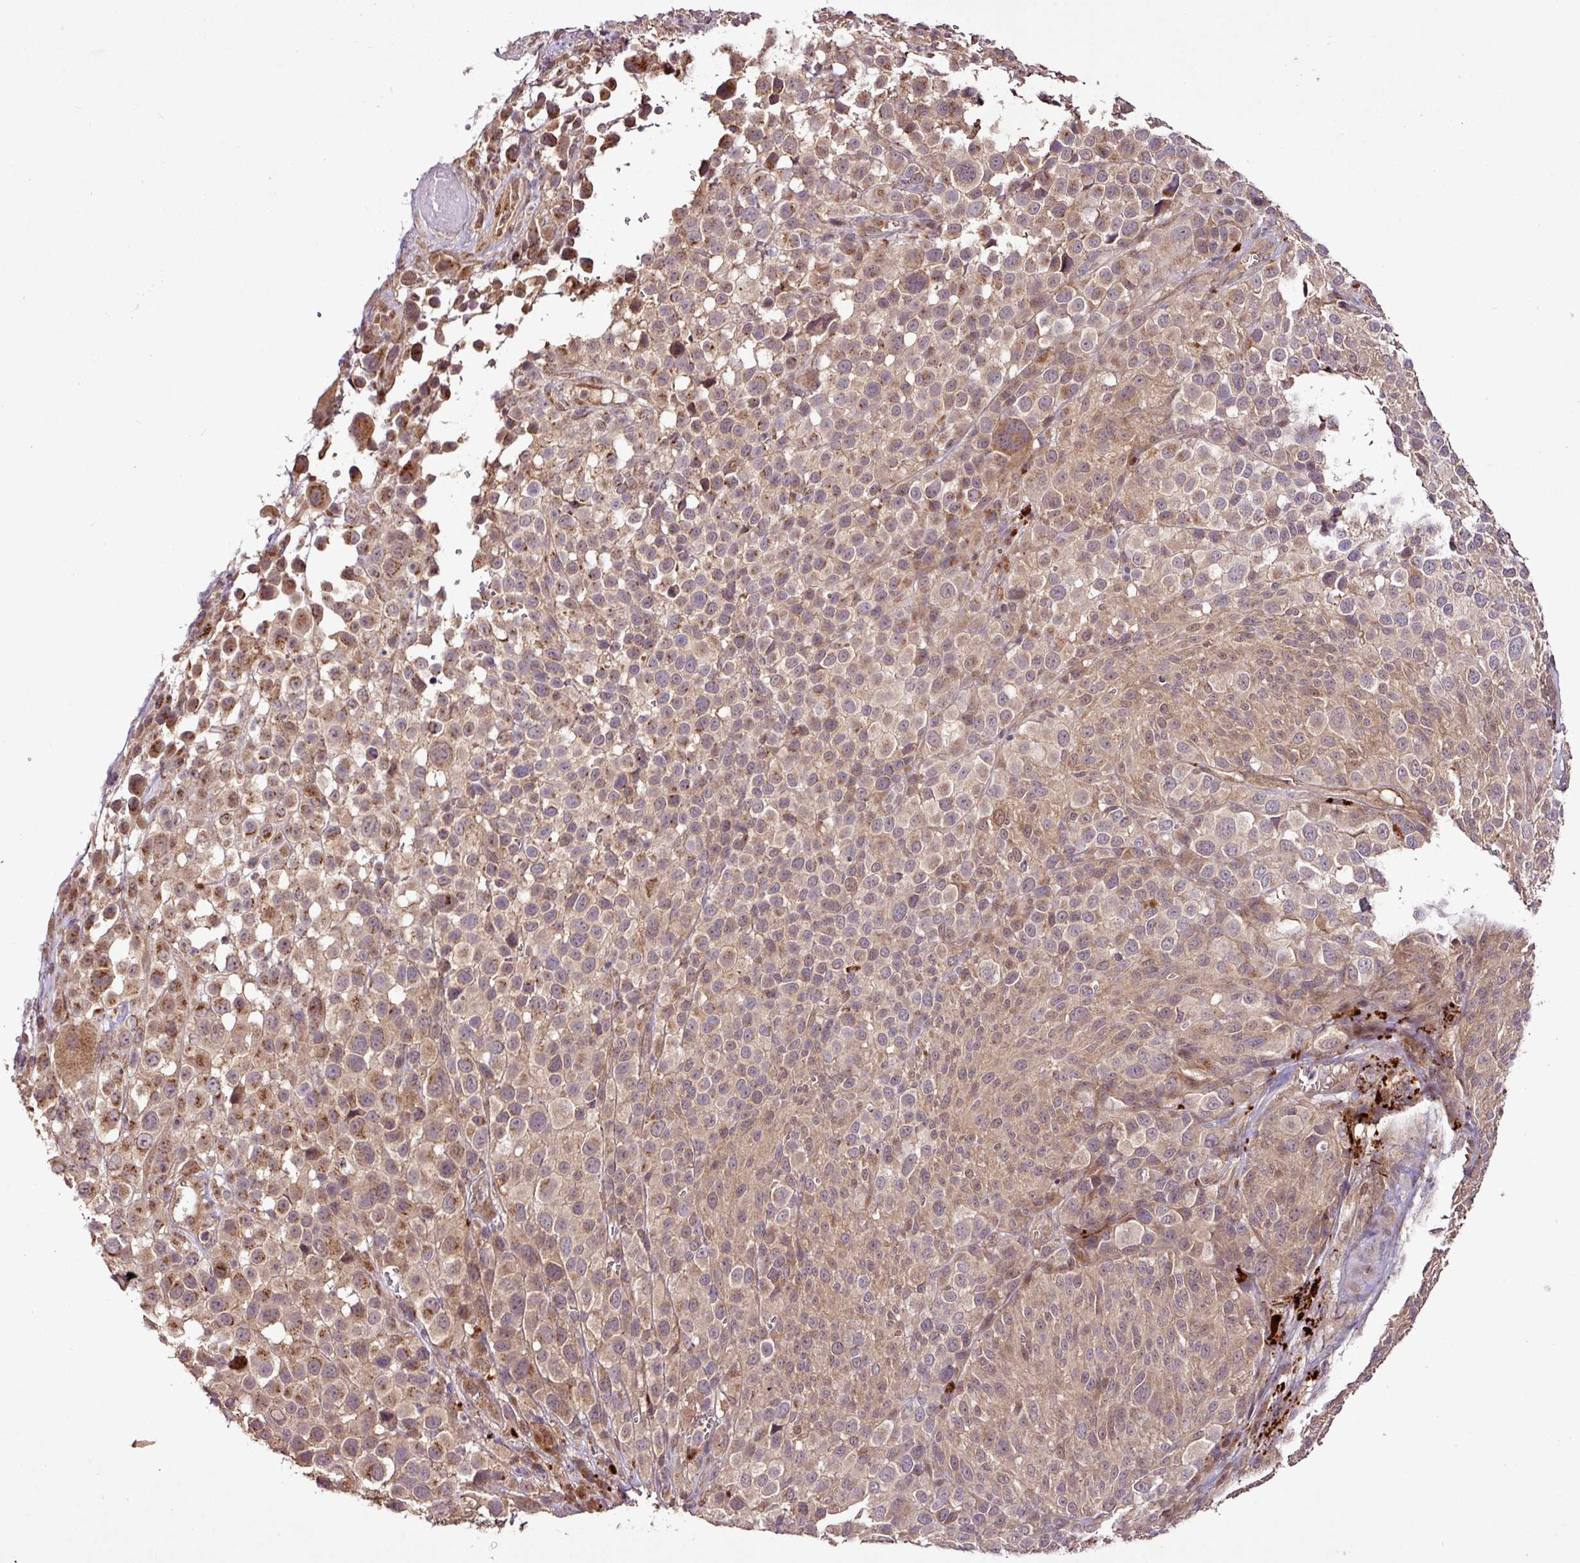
{"staining": {"intensity": "moderate", "quantity": "25%-75%", "location": "cytoplasmic/membranous,nuclear"}, "tissue": "melanoma", "cell_type": "Tumor cells", "image_type": "cancer", "snomed": [{"axis": "morphology", "description": "Malignant melanoma, NOS"}, {"axis": "topography", "description": "Skin of trunk"}], "caption": "Protein staining reveals moderate cytoplasmic/membranous and nuclear positivity in approximately 25%-75% of tumor cells in malignant melanoma.", "gene": "FAIM", "patient": {"sex": "male", "age": 71}}